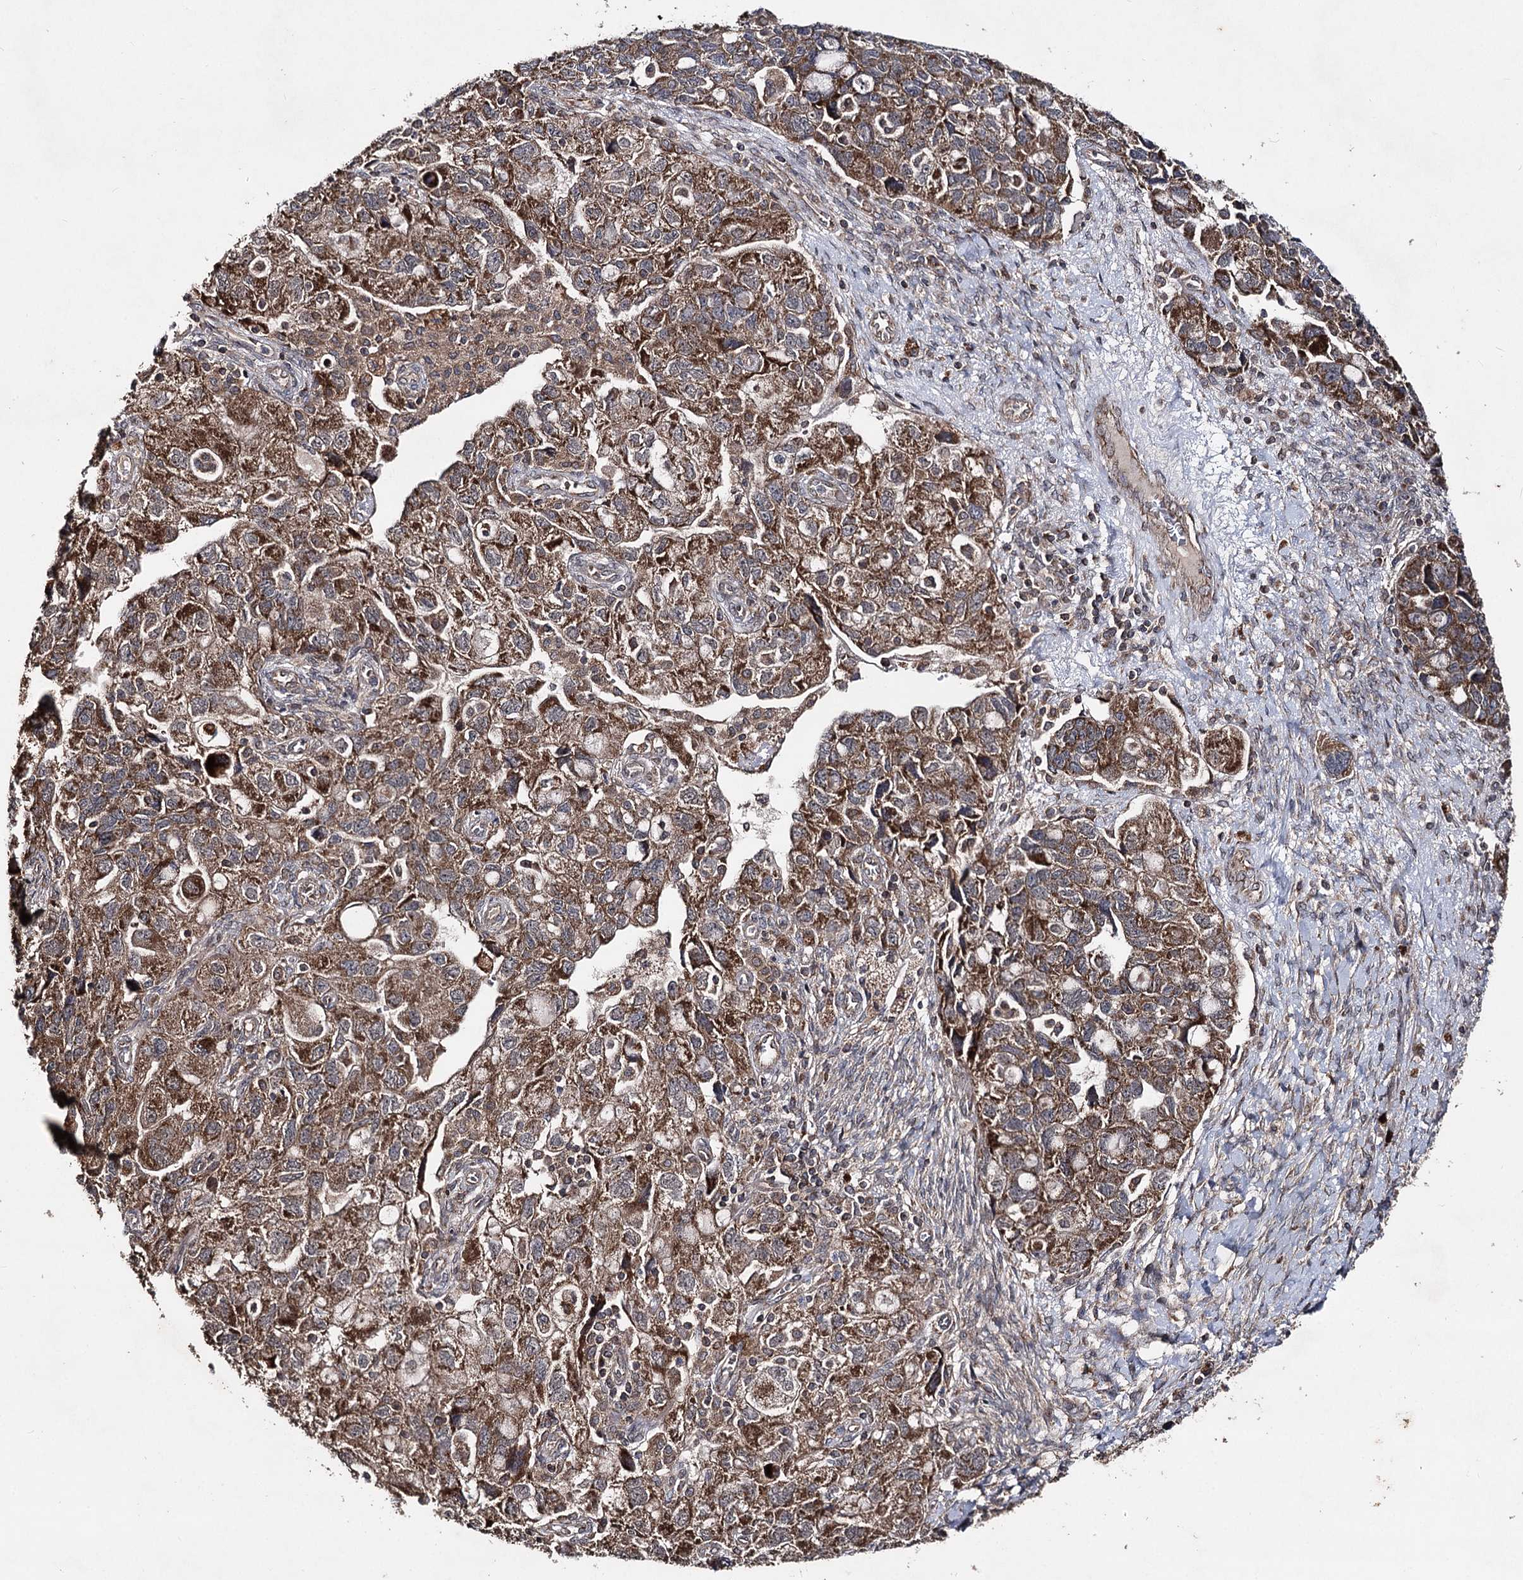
{"staining": {"intensity": "moderate", "quantity": ">75%", "location": "cytoplasmic/membranous"}, "tissue": "ovarian cancer", "cell_type": "Tumor cells", "image_type": "cancer", "snomed": [{"axis": "morphology", "description": "Carcinoma, NOS"}, {"axis": "morphology", "description": "Cystadenocarcinoma, serous, NOS"}, {"axis": "topography", "description": "Ovary"}], "caption": "Immunohistochemistry photomicrograph of ovarian cancer stained for a protein (brown), which demonstrates medium levels of moderate cytoplasmic/membranous staining in approximately >75% of tumor cells.", "gene": "MINDY3", "patient": {"sex": "female", "age": 69}}